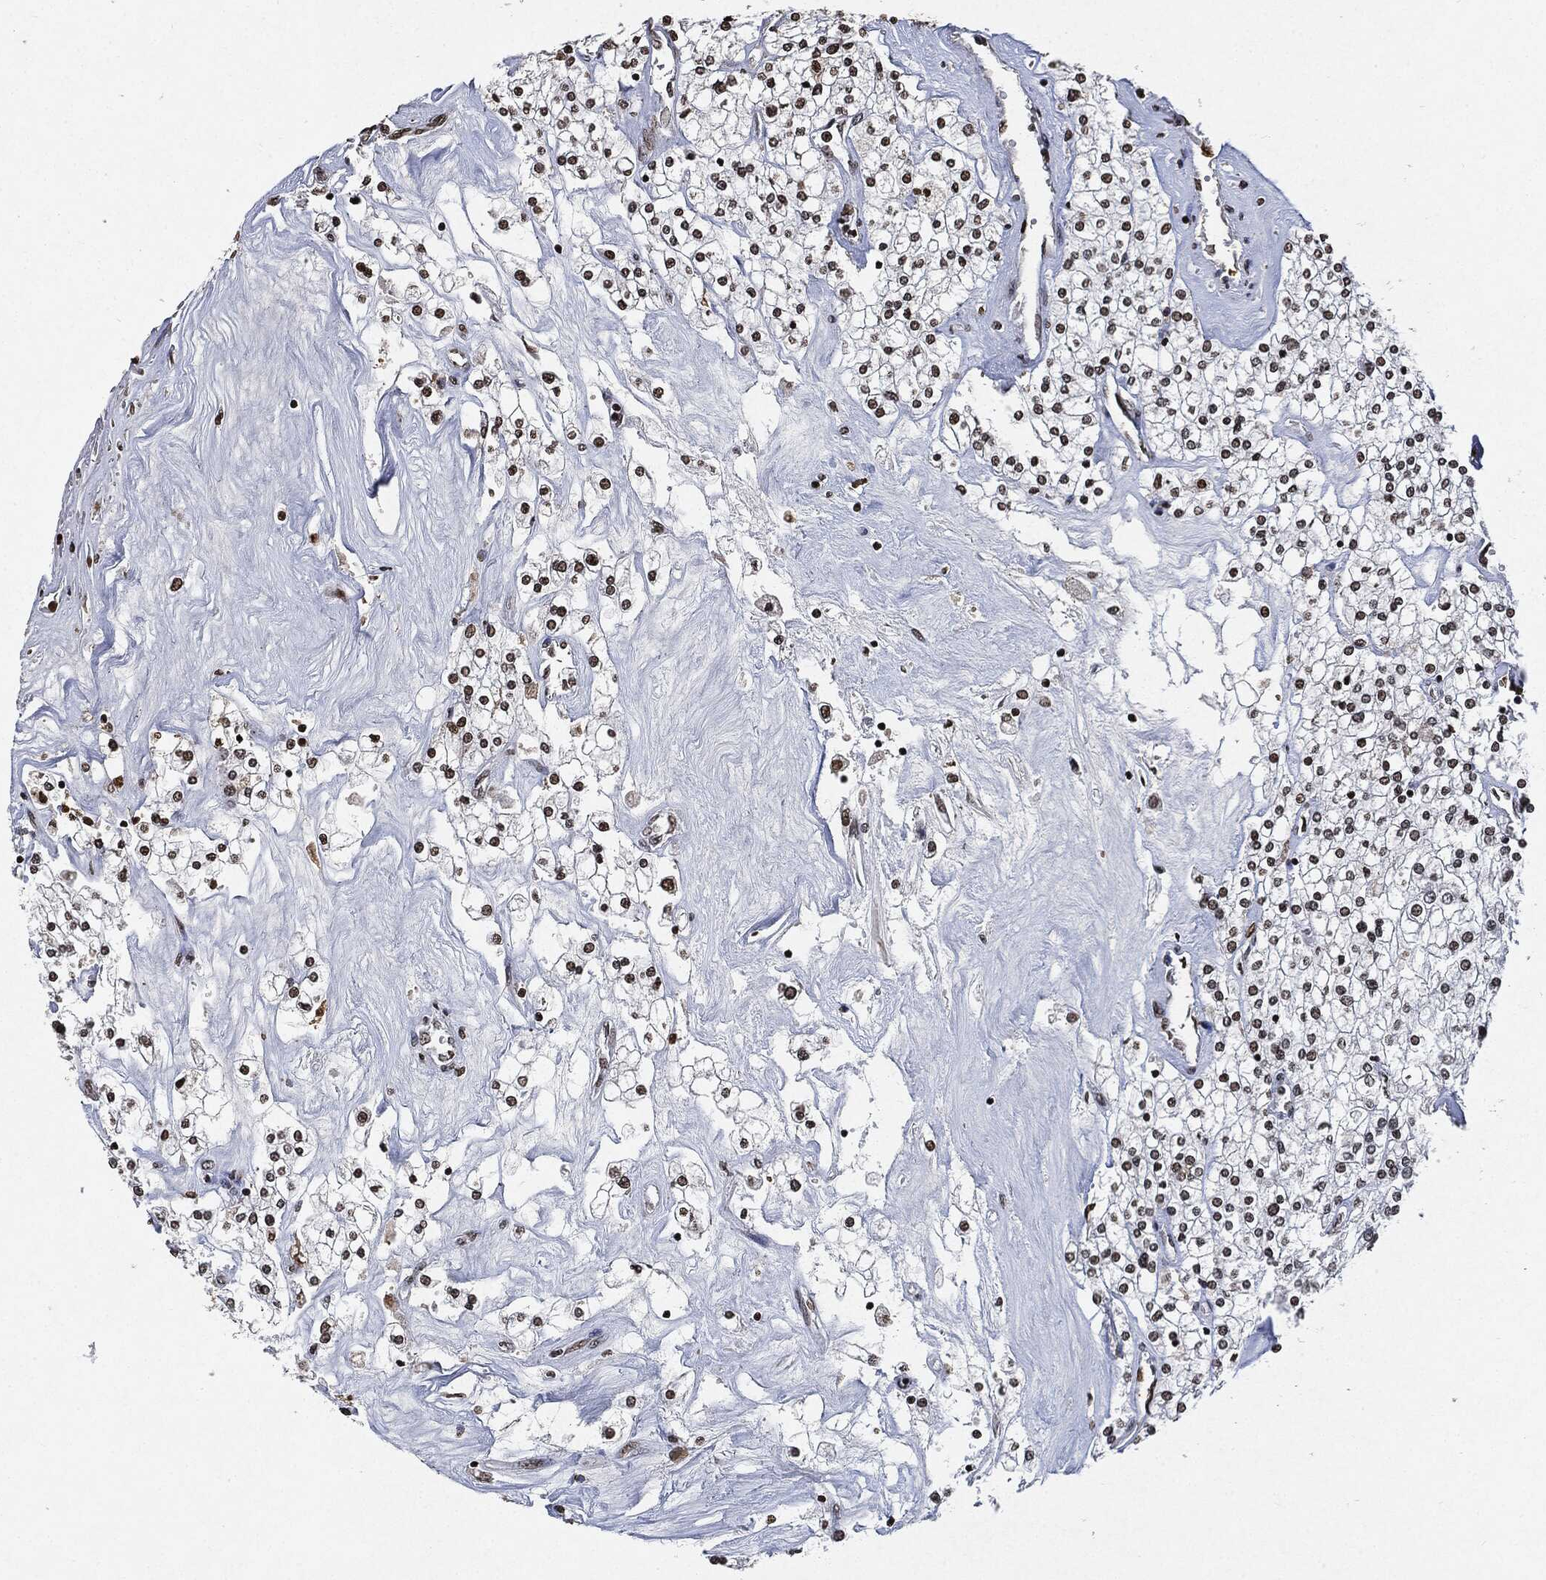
{"staining": {"intensity": "moderate", "quantity": "25%-75%", "location": "nuclear"}, "tissue": "renal cancer", "cell_type": "Tumor cells", "image_type": "cancer", "snomed": [{"axis": "morphology", "description": "Adenocarcinoma, NOS"}, {"axis": "topography", "description": "Kidney"}], "caption": "Renal adenocarcinoma stained with a brown dye reveals moderate nuclear positive staining in approximately 25%-75% of tumor cells.", "gene": "JUN", "patient": {"sex": "male", "age": 80}}